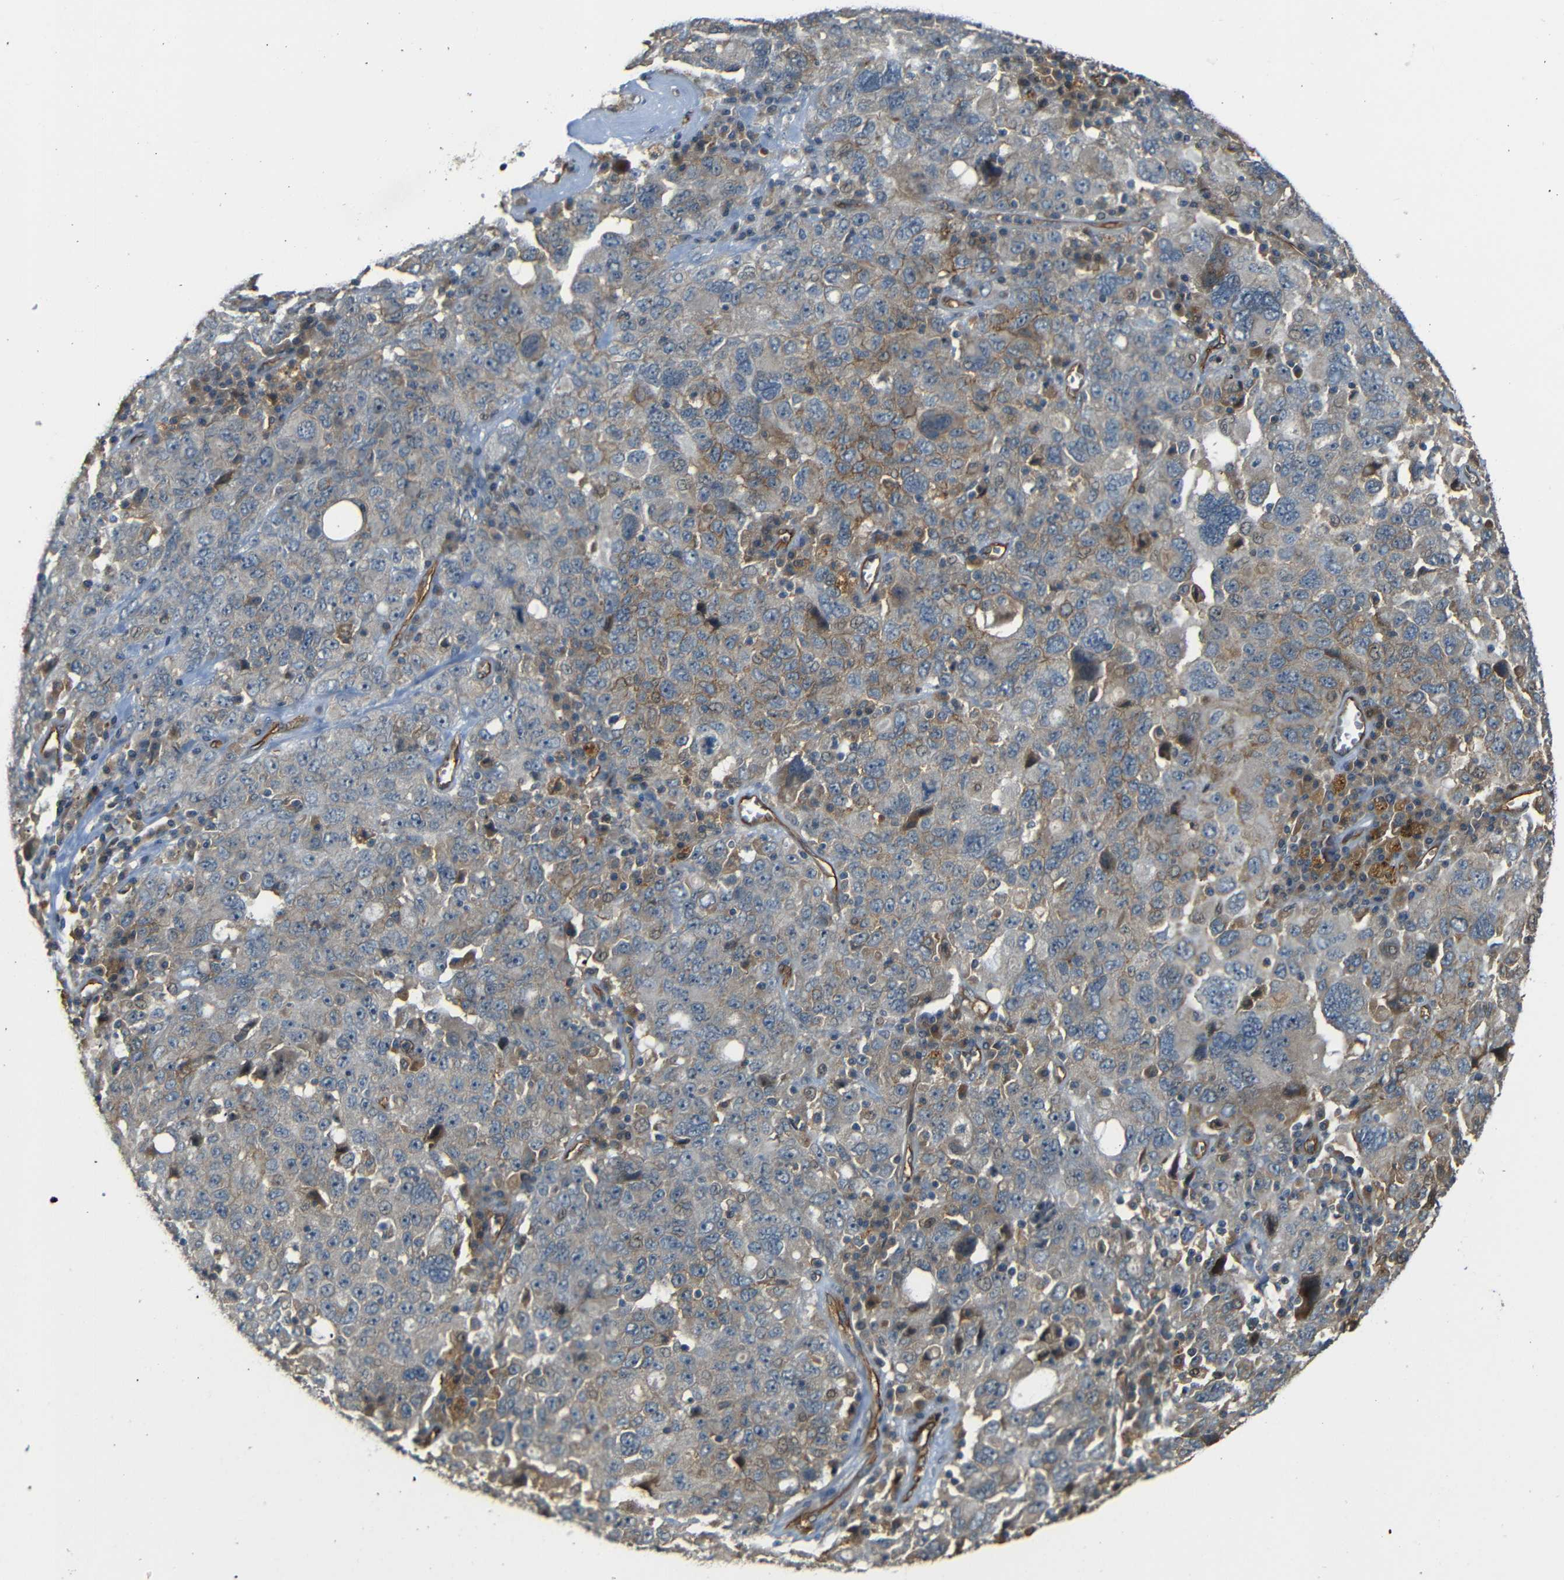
{"staining": {"intensity": "moderate", "quantity": "<25%", "location": "cytoplasmic/membranous"}, "tissue": "ovarian cancer", "cell_type": "Tumor cells", "image_type": "cancer", "snomed": [{"axis": "morphology", "description": "Carcinoma, endometroid"}, {"axis": "topography", "description": "Ovary"}], "caption": "Human ovarian cancer (endometroid carcinoma) stained with a protein marker demonstrates moderate staining in tumor cells.", "gene": "RELL1", "patient": {"sex": "female", "age": 62}}